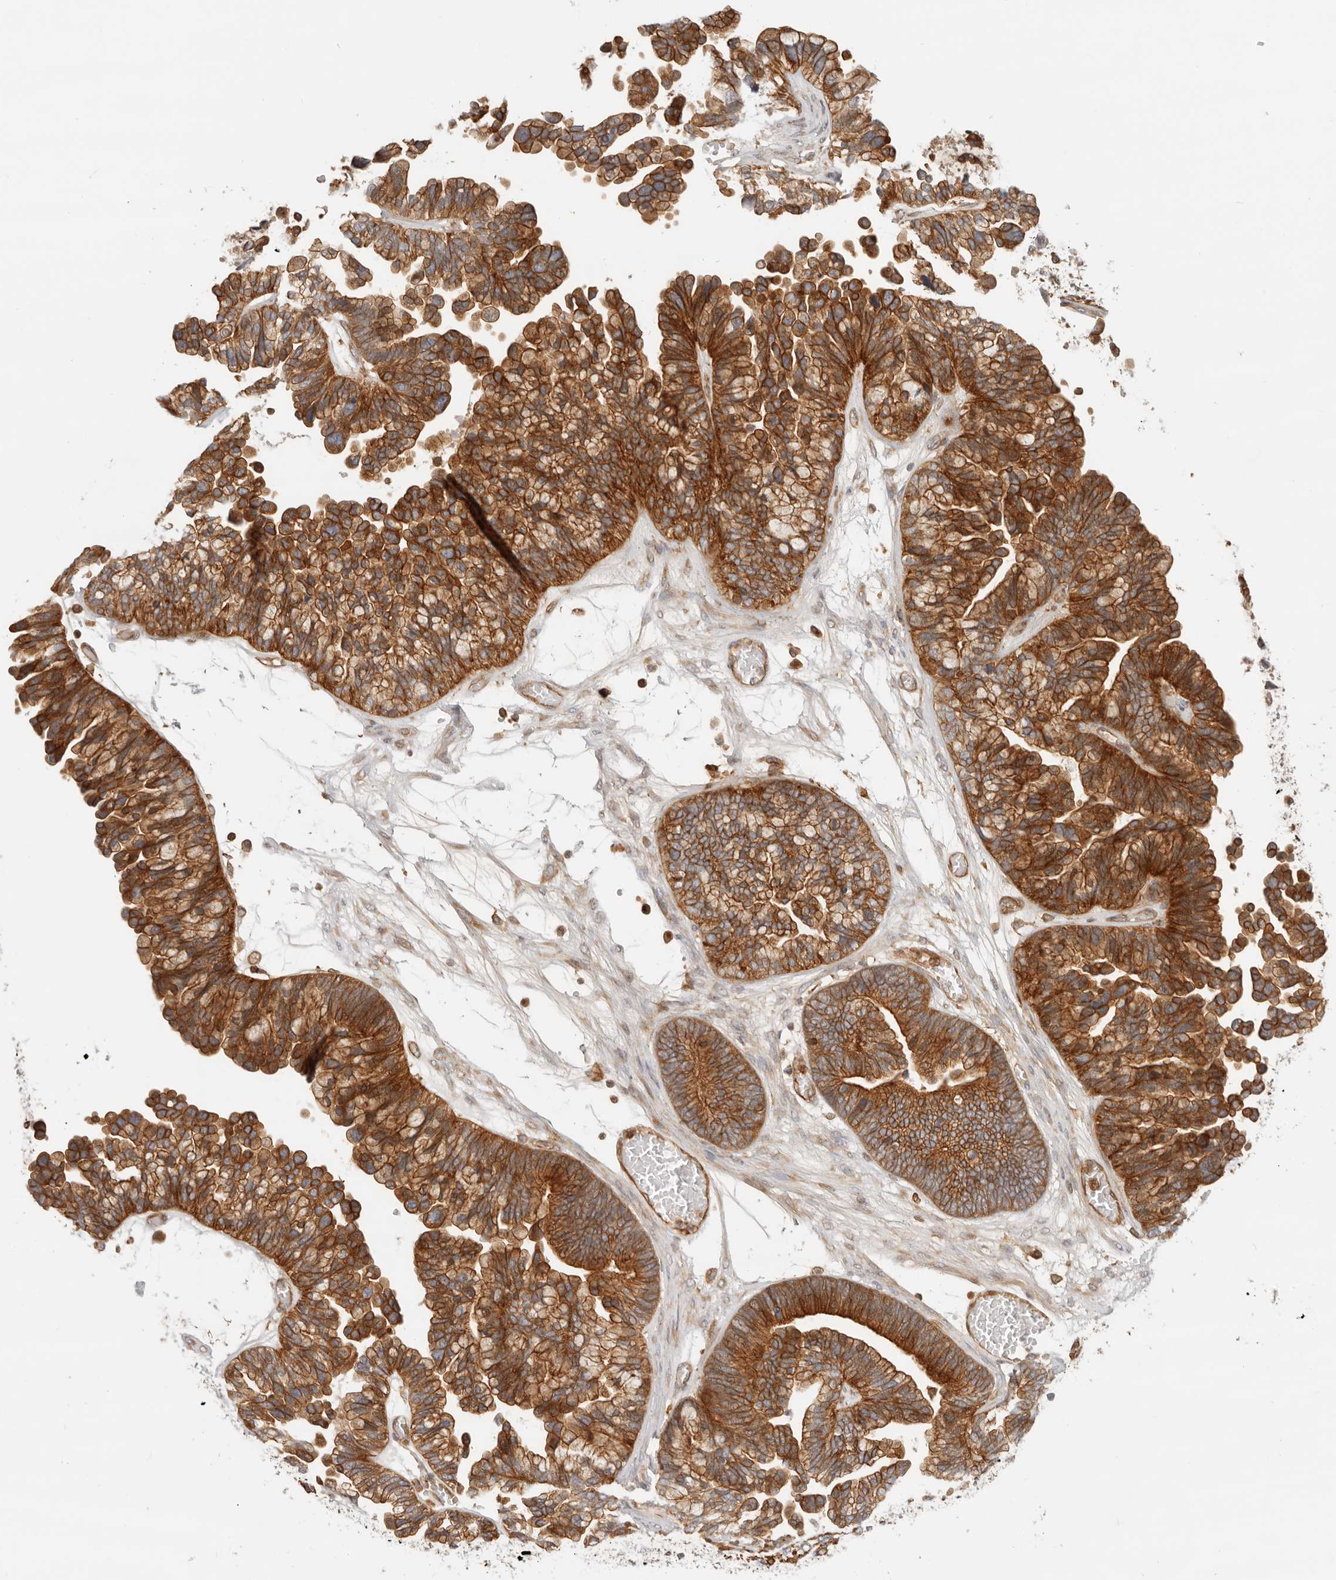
{"staining": {"intensity": "strong", "quantity": ">75%", "location": "cytoplasmic/membranous"}, "tissue": "ovarian cancer", "cell_type": "Tumor cells", "image_type": "cancer", "snomed": [{"axis": "morphology", "description": "Cystadenocarcinoma, serous, NOS"}, {"axis": "topography", "description": "Ovary"}], "caption": "Ovarian cancer (serous cystadenocarcinoma) stained for a protein (brown) displays strong cytoplasmic/membranous positive expression in approximately >75% of tumor cells.", "gene": "UFSP1", "patient": {"sex": "female", "age": 56}}